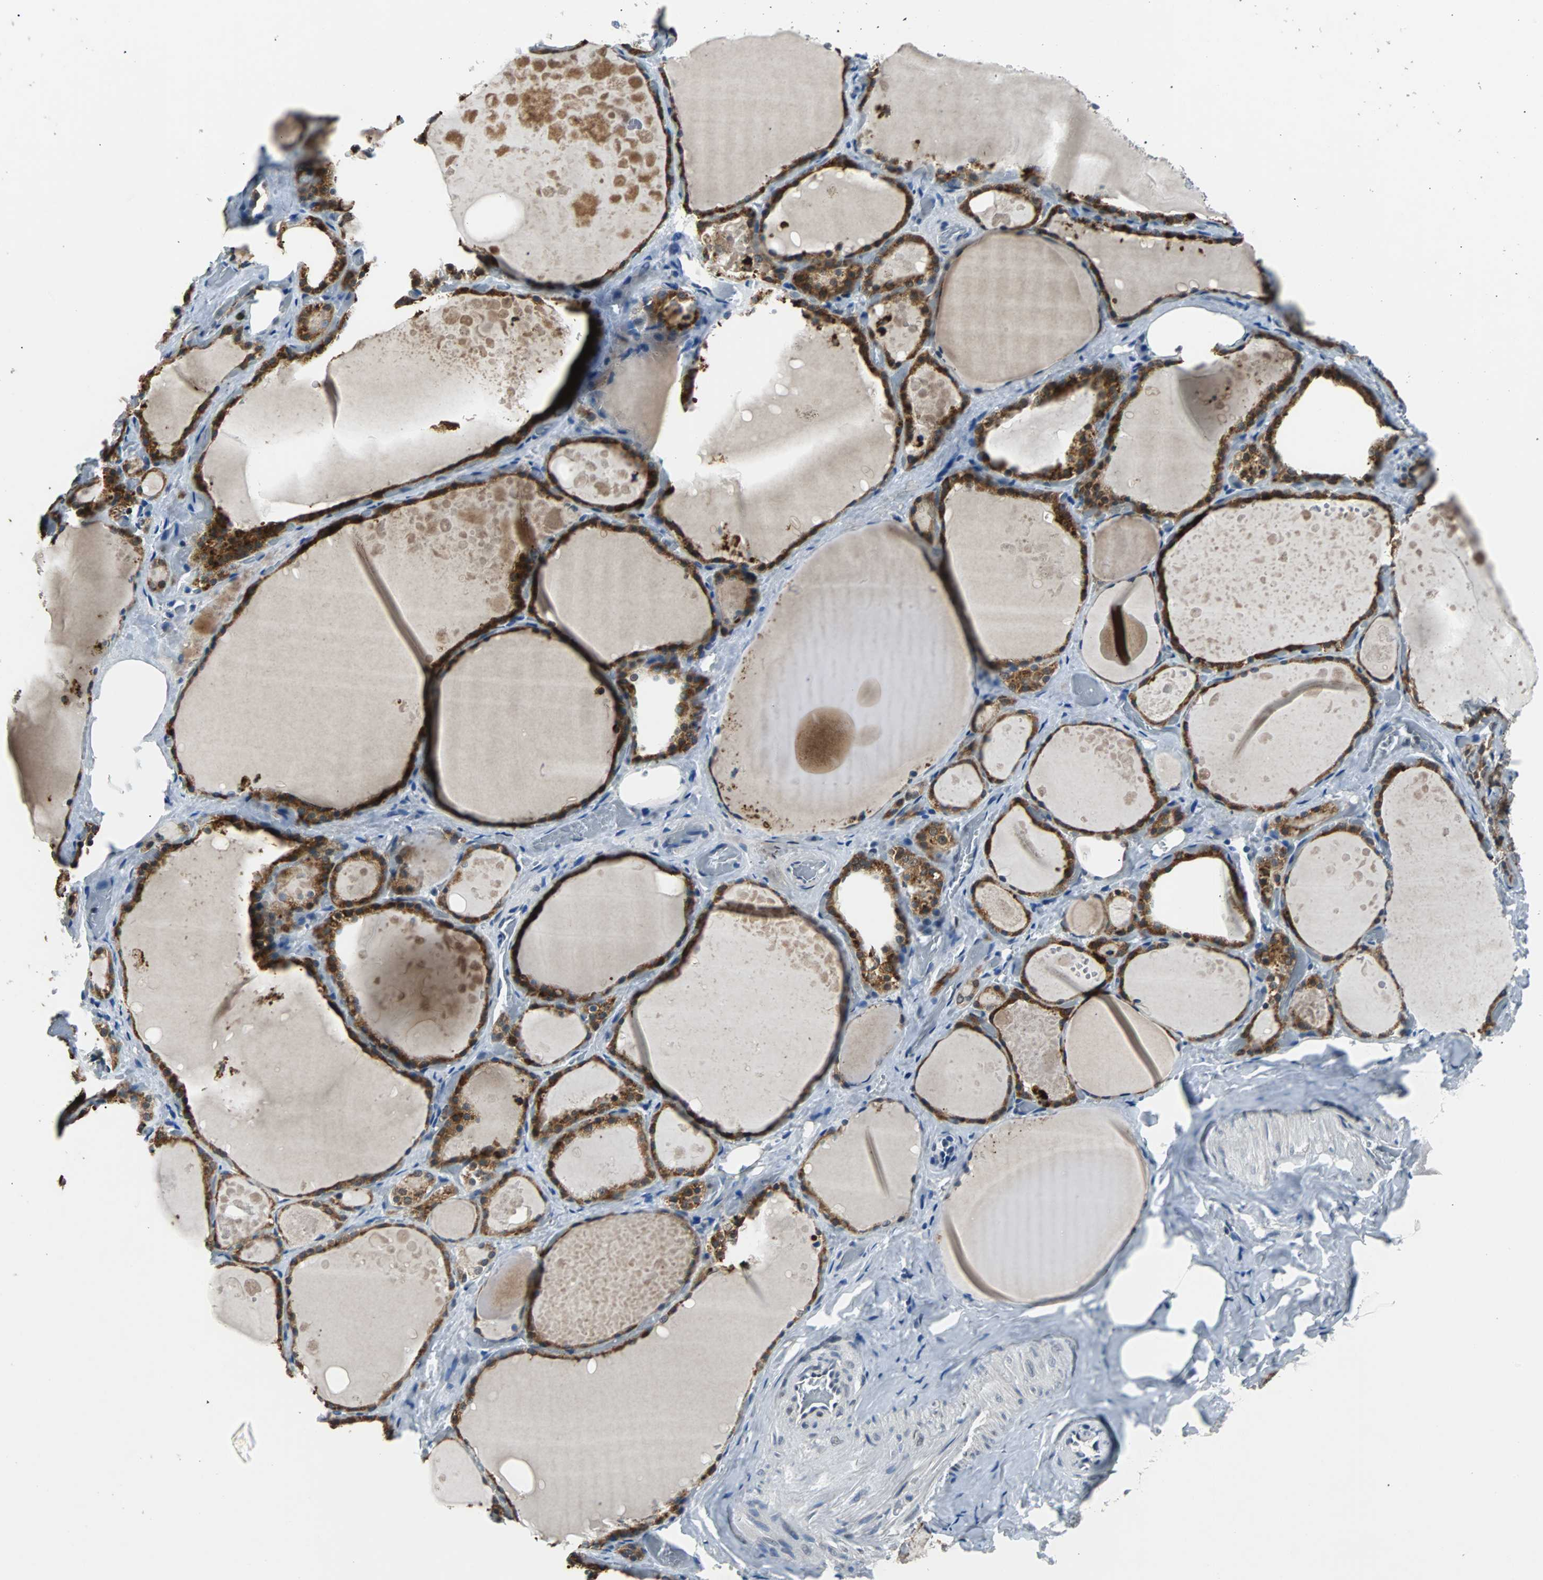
{"staining": {"intensity": "strong", "quantity": ">75%", "location": "cytoplasmic/membranous"}, "tissue": "thyroid gland", "cell_type": "Glandular cells", "image_type": "normal", "snomed": [{"axis": "morphology", "description": "Normal tissue, NOS"}, {"axis": "topography", "description": "Thyroid gland"}], "caption": "IHC micrograph of unremarkable human thyroid gland stained for a protein (brown), which displays high levels of strong cytoplasmic/membranous staining in about >75% of glandular cells.", "gene": "USP28", "patient": {"sex": "male", "age": 61}}